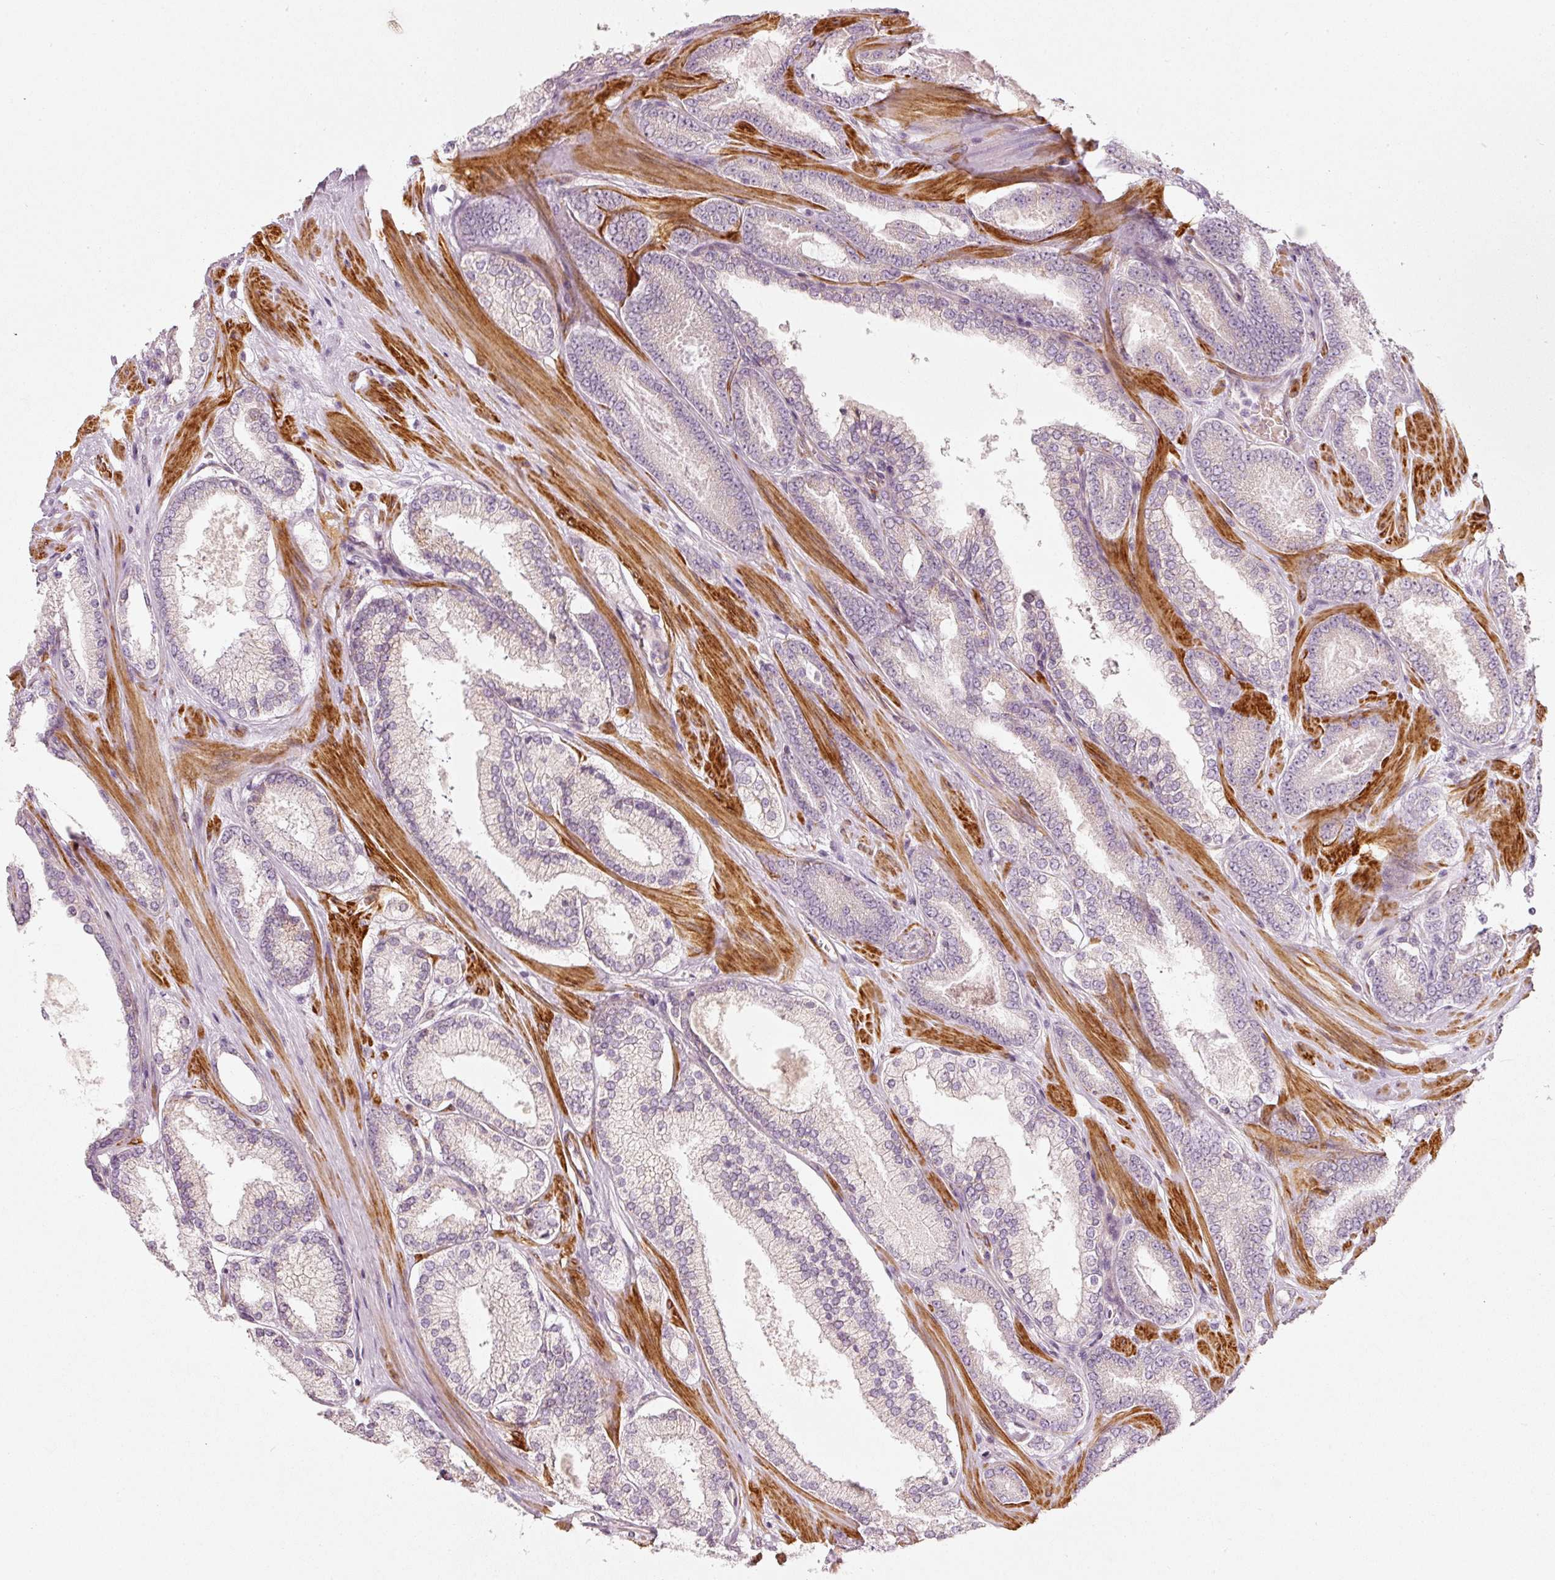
{"staining": {"intensity": "negative", "quantity": "none", "location": "none"}, "tissue": "prostate cancer", "cell_type": "Tumor cells", "image_type": "cancer", "snomed": [{"axis": "morphology", "description": "Adenocarcinoma, Low grade"}, {"axis": "topography", "description": "Prostate"}], "caption": "Immunohistochemistry micrograph of human prostate low-grade adenocarcinoma stained for a protein (brown), which displays no staining in tumor cells.", "gene": "KCNQ1", "patient": {"sex": "male", "age": 42}}